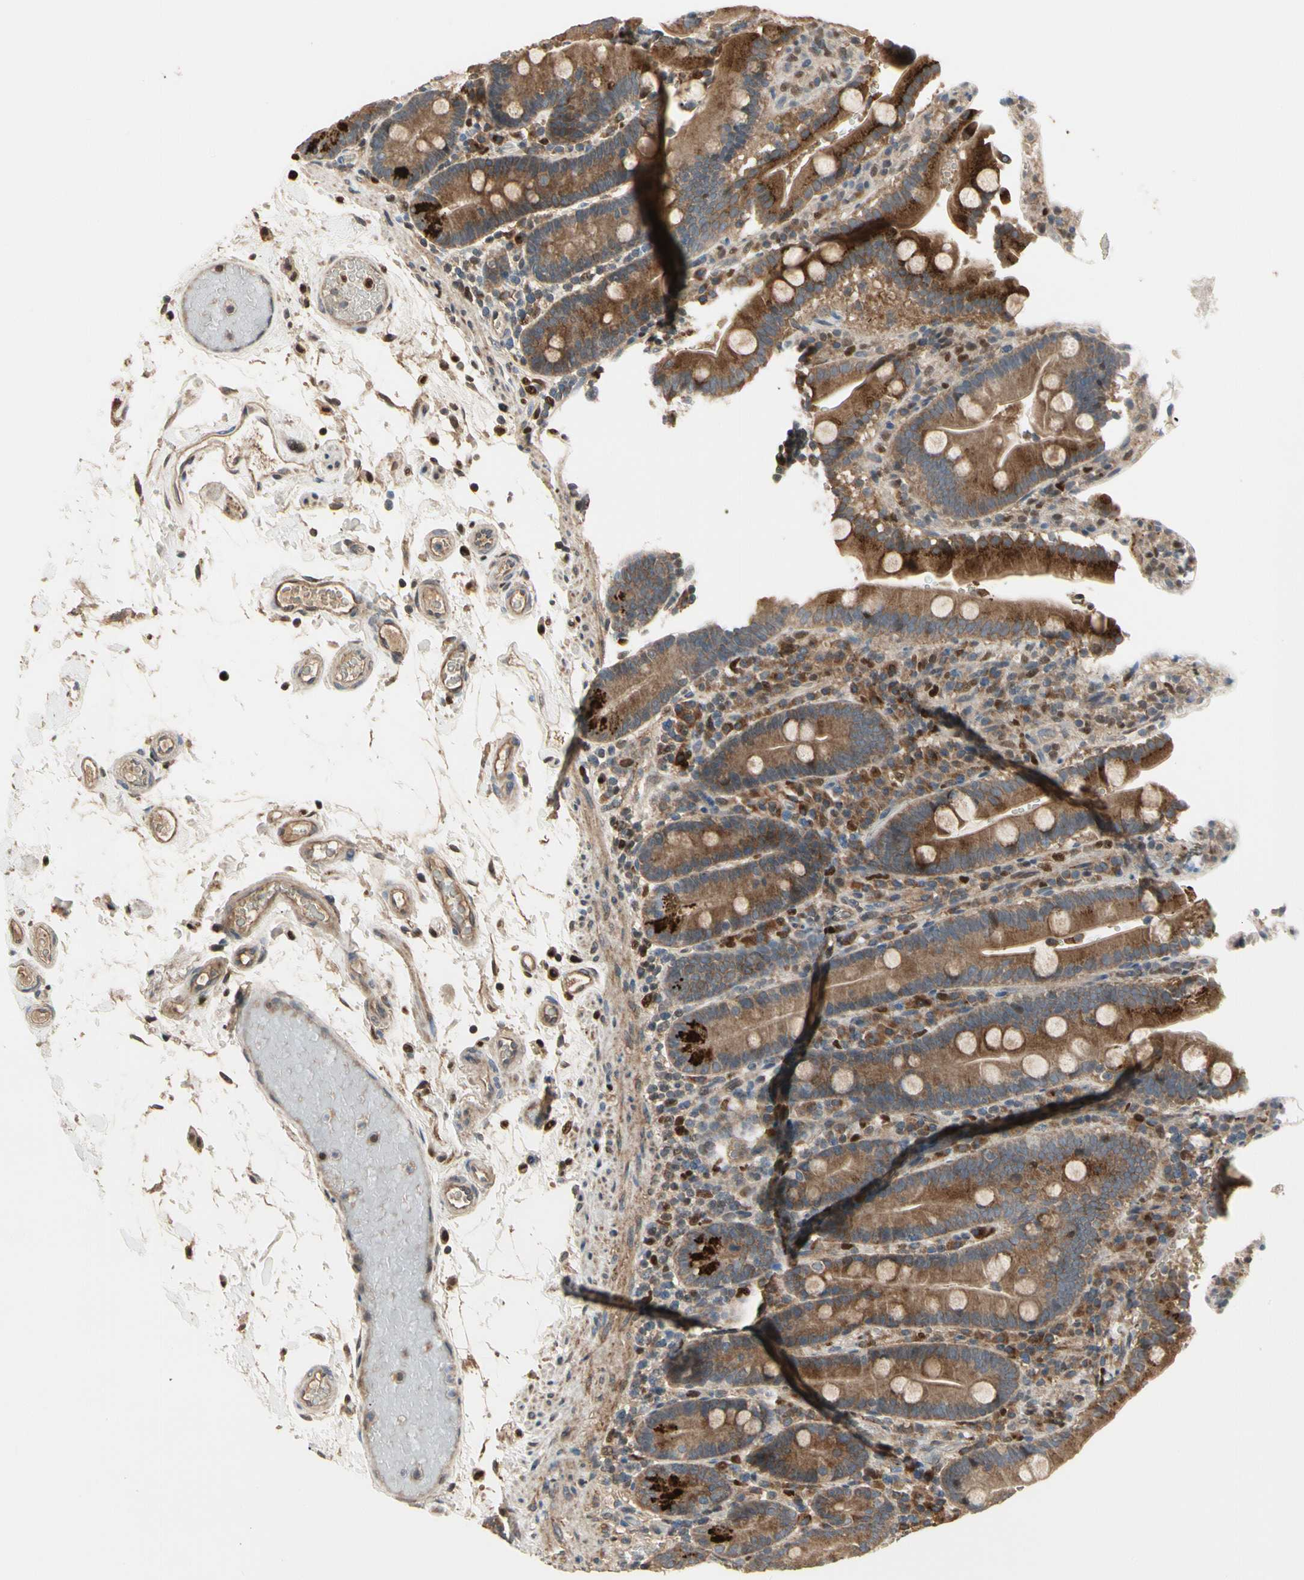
{"staining": {"intensity": "strong", "quantity": ">75%", "location": "cytoplasmic/membranous"}, "tissue": "duodenum", "cell_type": "Glandular cells", "image_type": "normal", "snomed": [{"axis": "morphology", "description": "Normal tissue, NOS"}, {"axis": "topography", "description": "Small intestine, NOS"}], "caption": "Glandular cells reveal strong cytoplasmic/membranous staining in about >75% of cells in benign duodenum.", "gene": "CGREF1", "patient": {"sex": "female", "age": 71}}